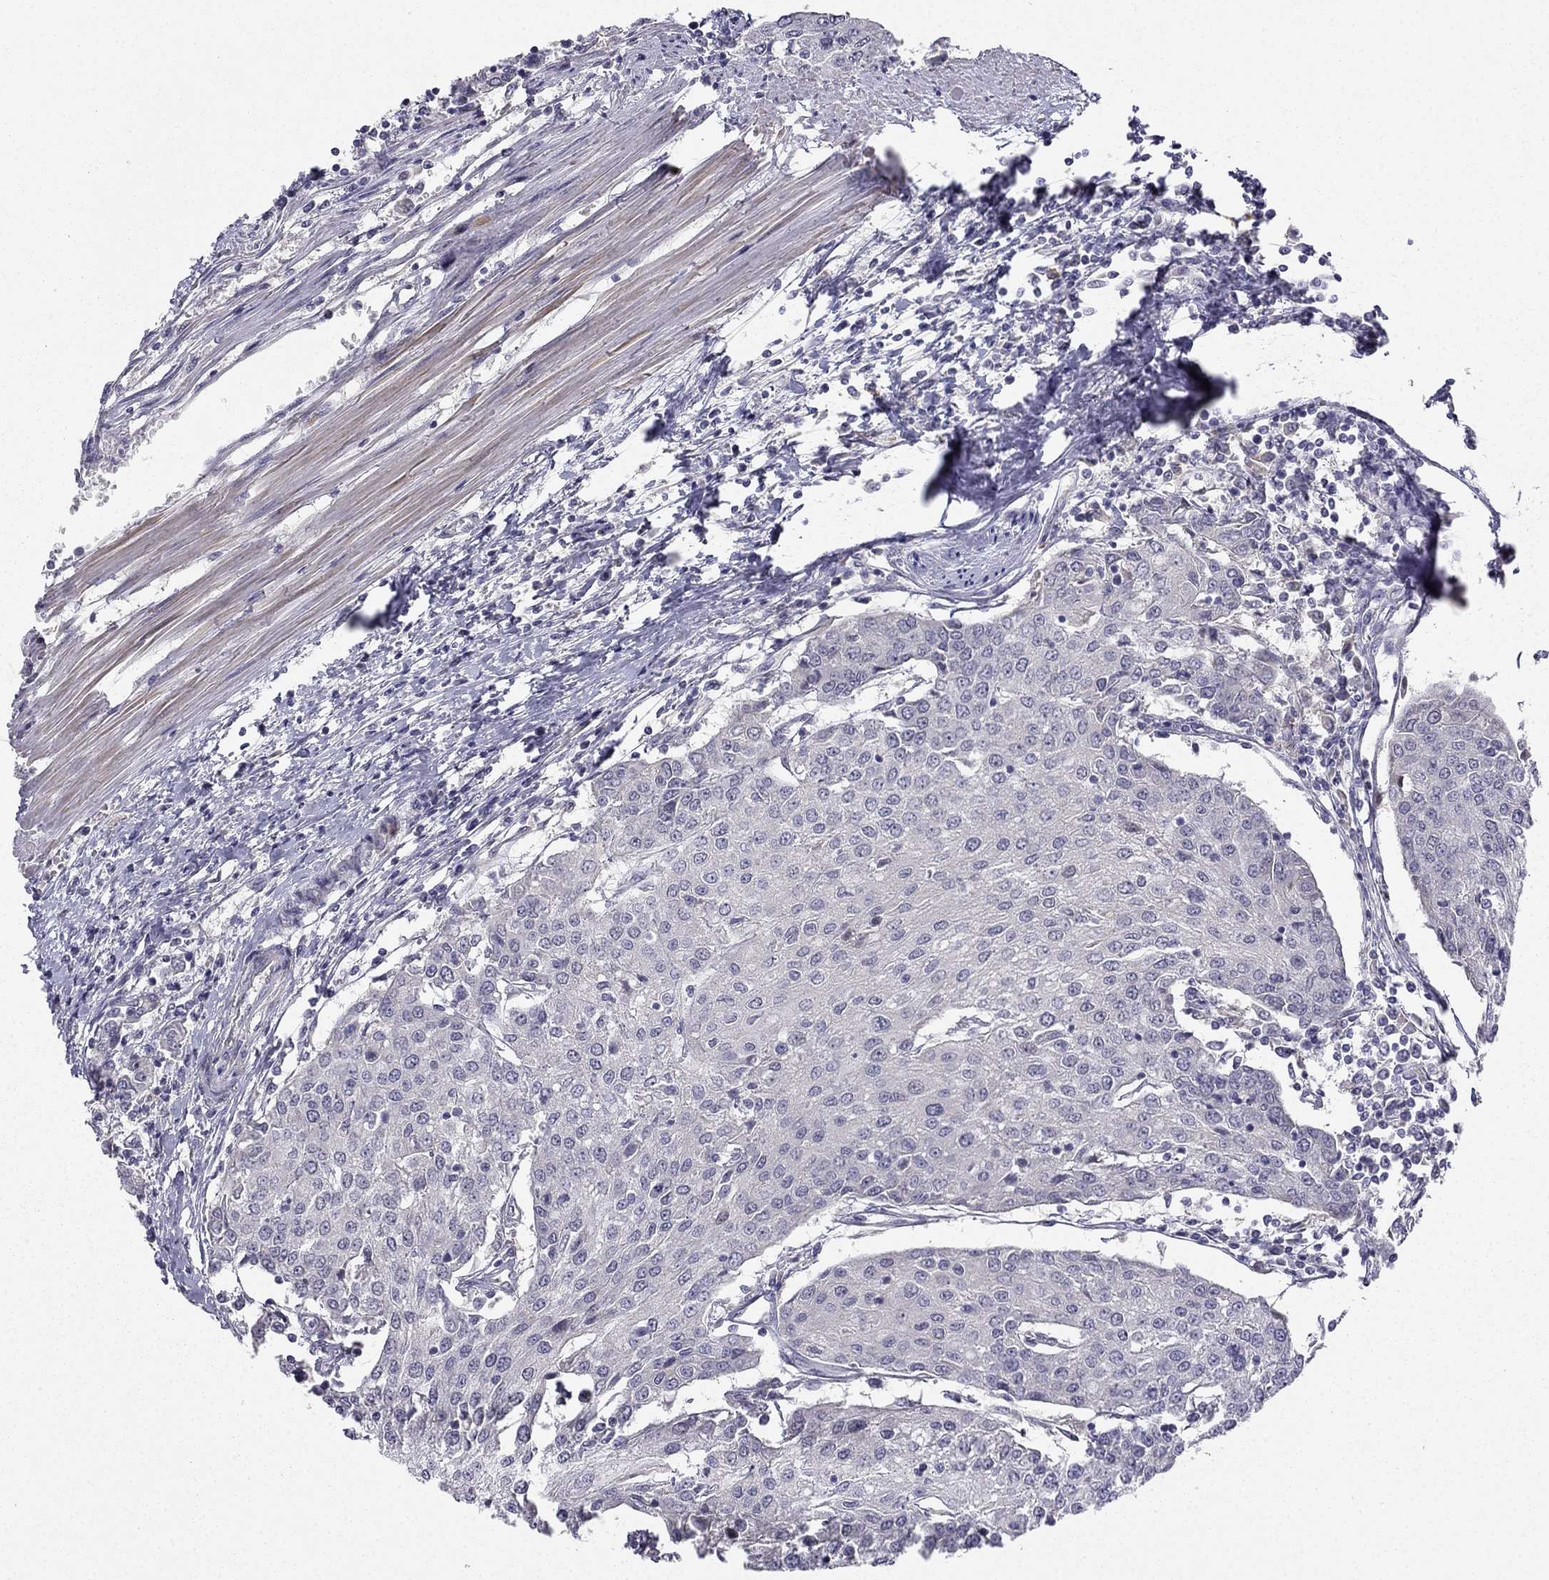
{"staining": {"intensity": "negative", "quantity": "none", "location": "none"}, "tissue": "urothelial cancer", "cell_type": "Tumor cells", "image_type": "cancer", "snomed": [{"axis": "morphology", "description": "Urothelial carcinoma, High grade"}, {"axis": "topography", "description": "Urinary bladder"}], "caption": "Urothelial cancer stained for a protein using immunohistochemistry (IHC) reveals no staining tumor cells.", "gene": "CHST8", "patient": {"sex": "female", "age": 85}}